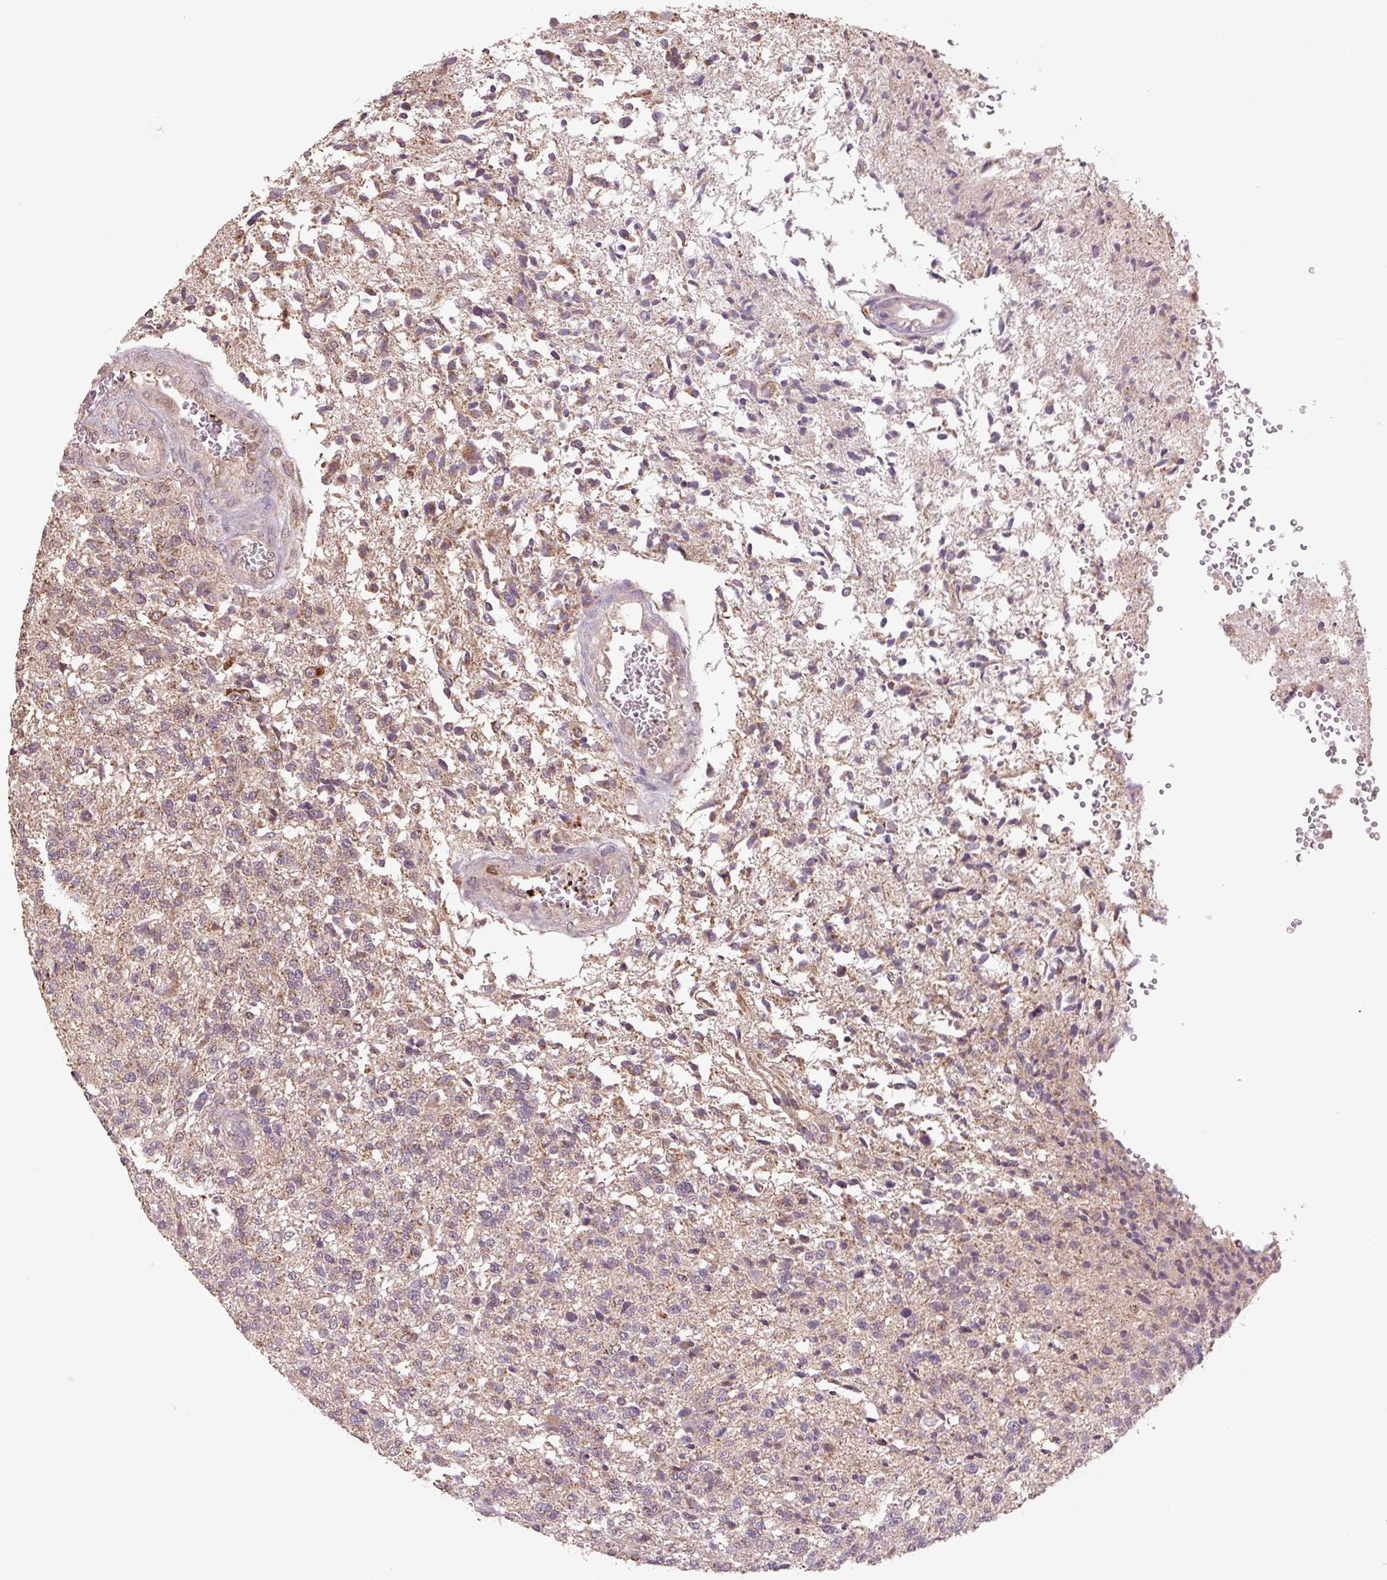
{"staining": {"intensity": "weak", "quantity": "25%-75%", "location": "cytoplasmic/membranous"}, "tissue": "glioma", "cell_type": "Tumor cells", "image_type": "cancer", "snomed": [{"axis": "morphology", "description": "Glioma, malignant, High grade"}, {"axis": "topography", "description": "Brain"}], "caption": "Weak cytoplasmic/membranous expression for a protein is present in about 25%-75% of tumor cells of glioma using immunohistochemistry.", "gene": "TMEM160", "patient": {"sex": "male", "age": 56}}